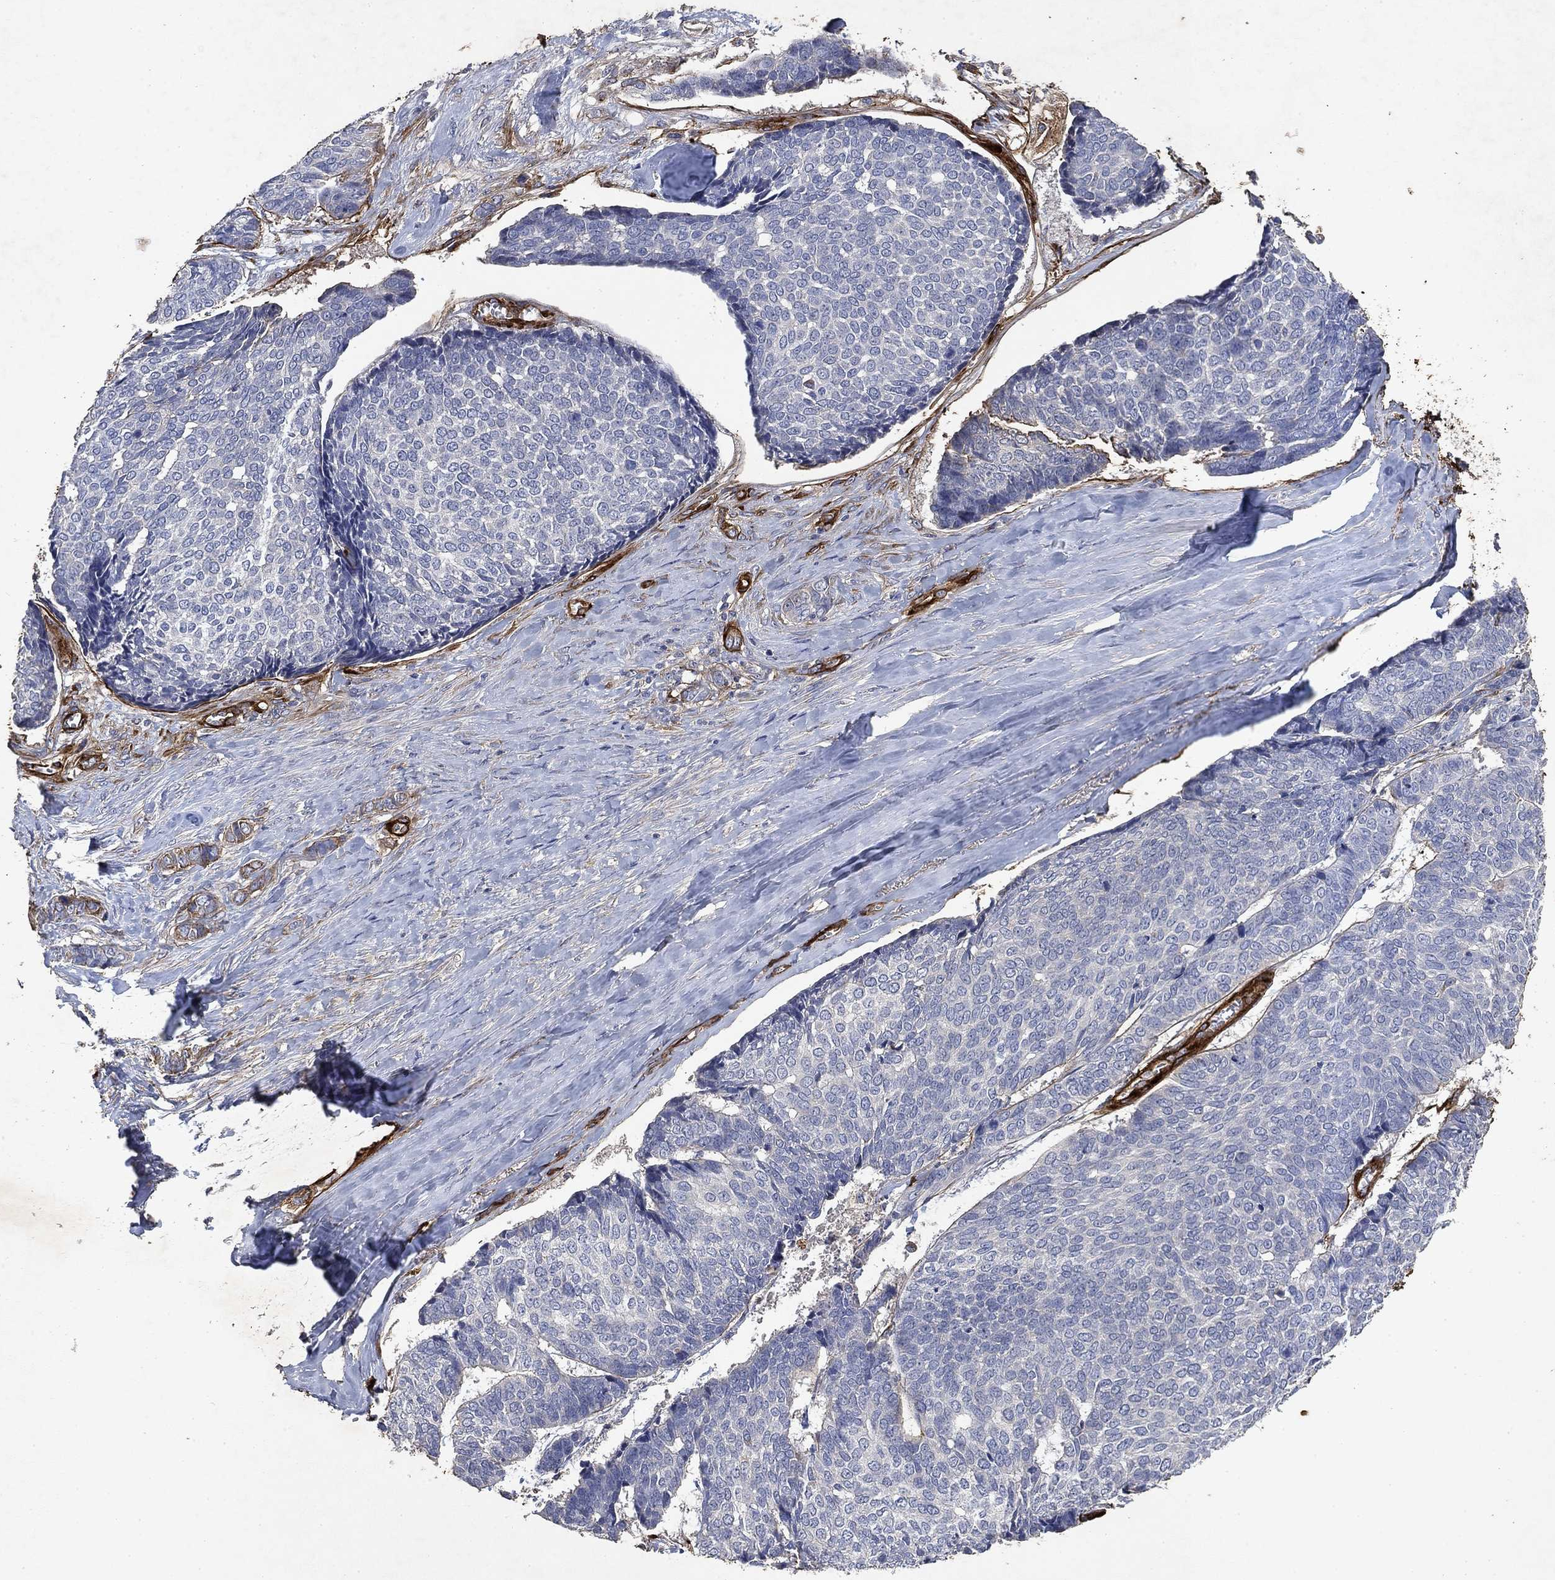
{"staining": {"intensity": "negative", "quantity": "none", "location": "none"}, "tissue": "skin cancer", "cell_type": "Tumor cells", "image_type": "cancer", "snomed": [{"axis": "morphology", "description": "Basal cell carcinoma"}, {"axis": "topography", "description": "Skin"}], "caption": "A histopathology image of skin cancer (basal cell carcinoma) stained for a protein displays no brown staining in tumor cells.", "gene": "COL4A2", "patient": {"sex": "male", "age": 86}}